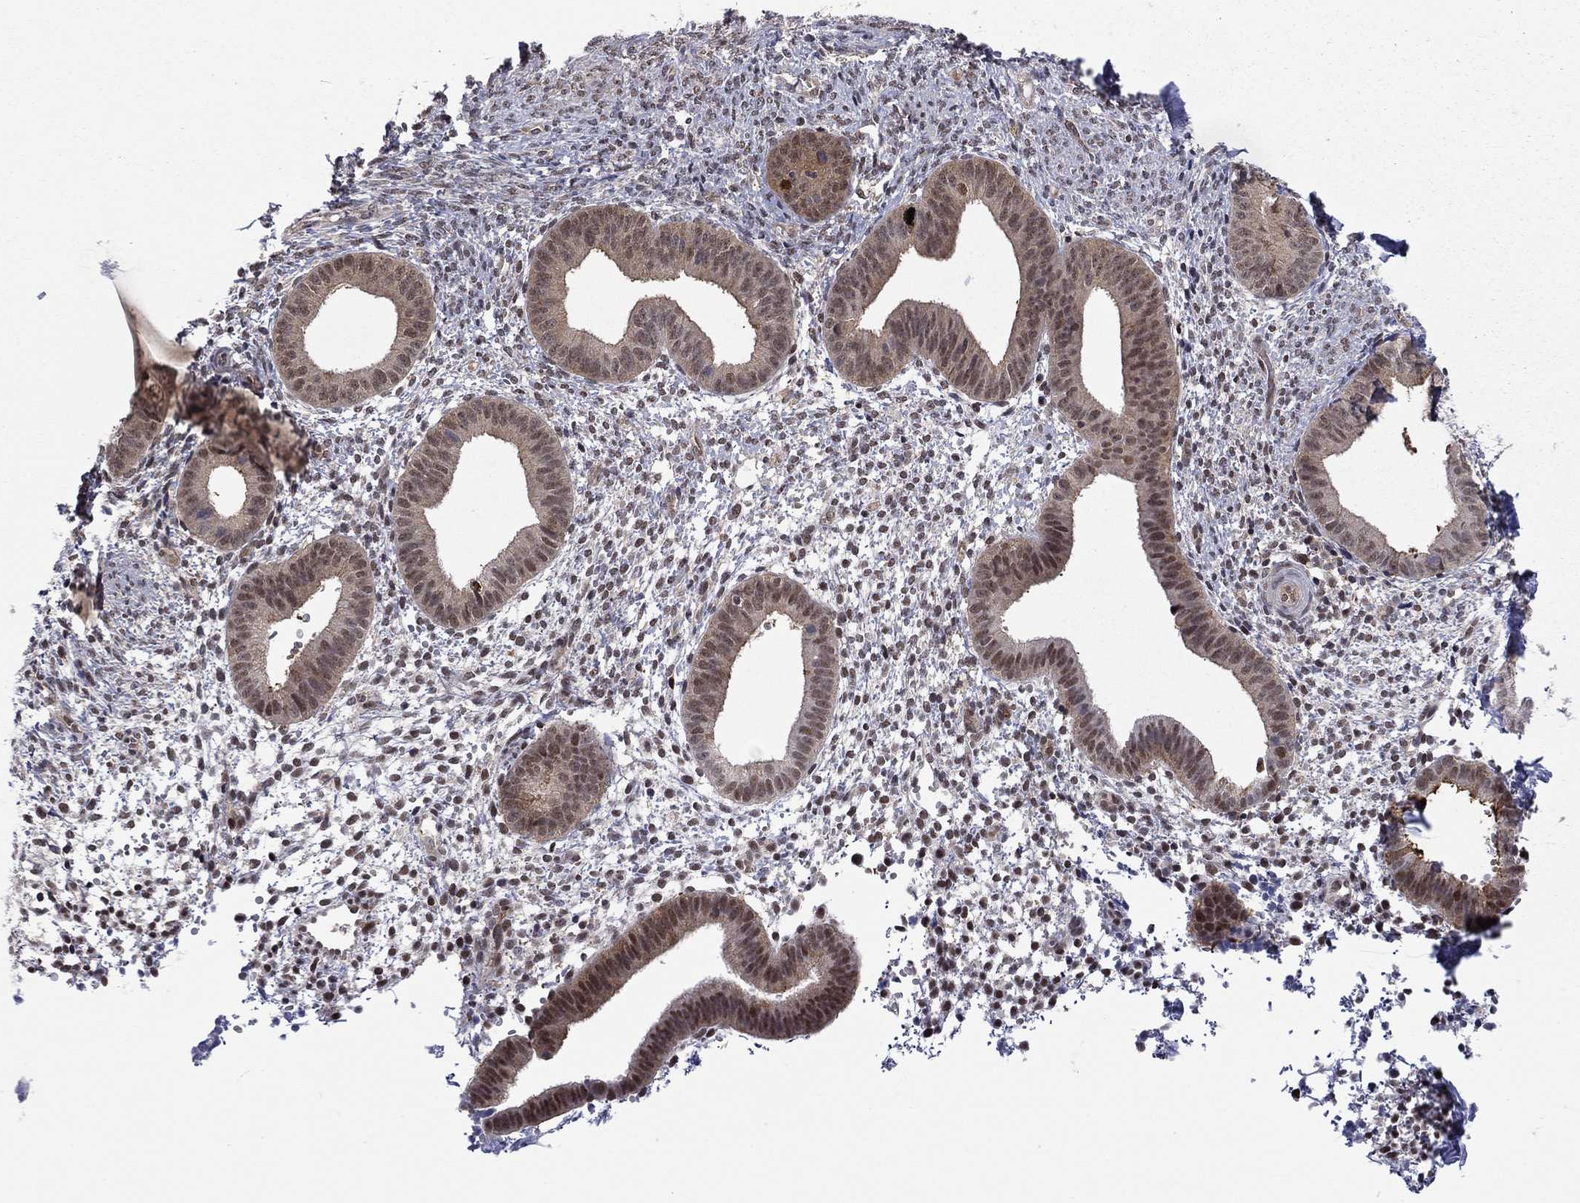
{"staining": {"intensity": "negative", "quantity": "none", "location": "none"}, "tissue": "endometrium", "cell_type": "Cells in endometrial stroma", "image_type": "normal", "snomed": [{"axis": "morphology", "description": "Normal tissue, NOS"}, {"axis": "topography", "description": "Endometrium"}], "caption": "There is no significant positivity in cells in endometrial stroma of endometrium.", "gene": "PSMD2", "patient": {"sex": "female", "age": 47}}